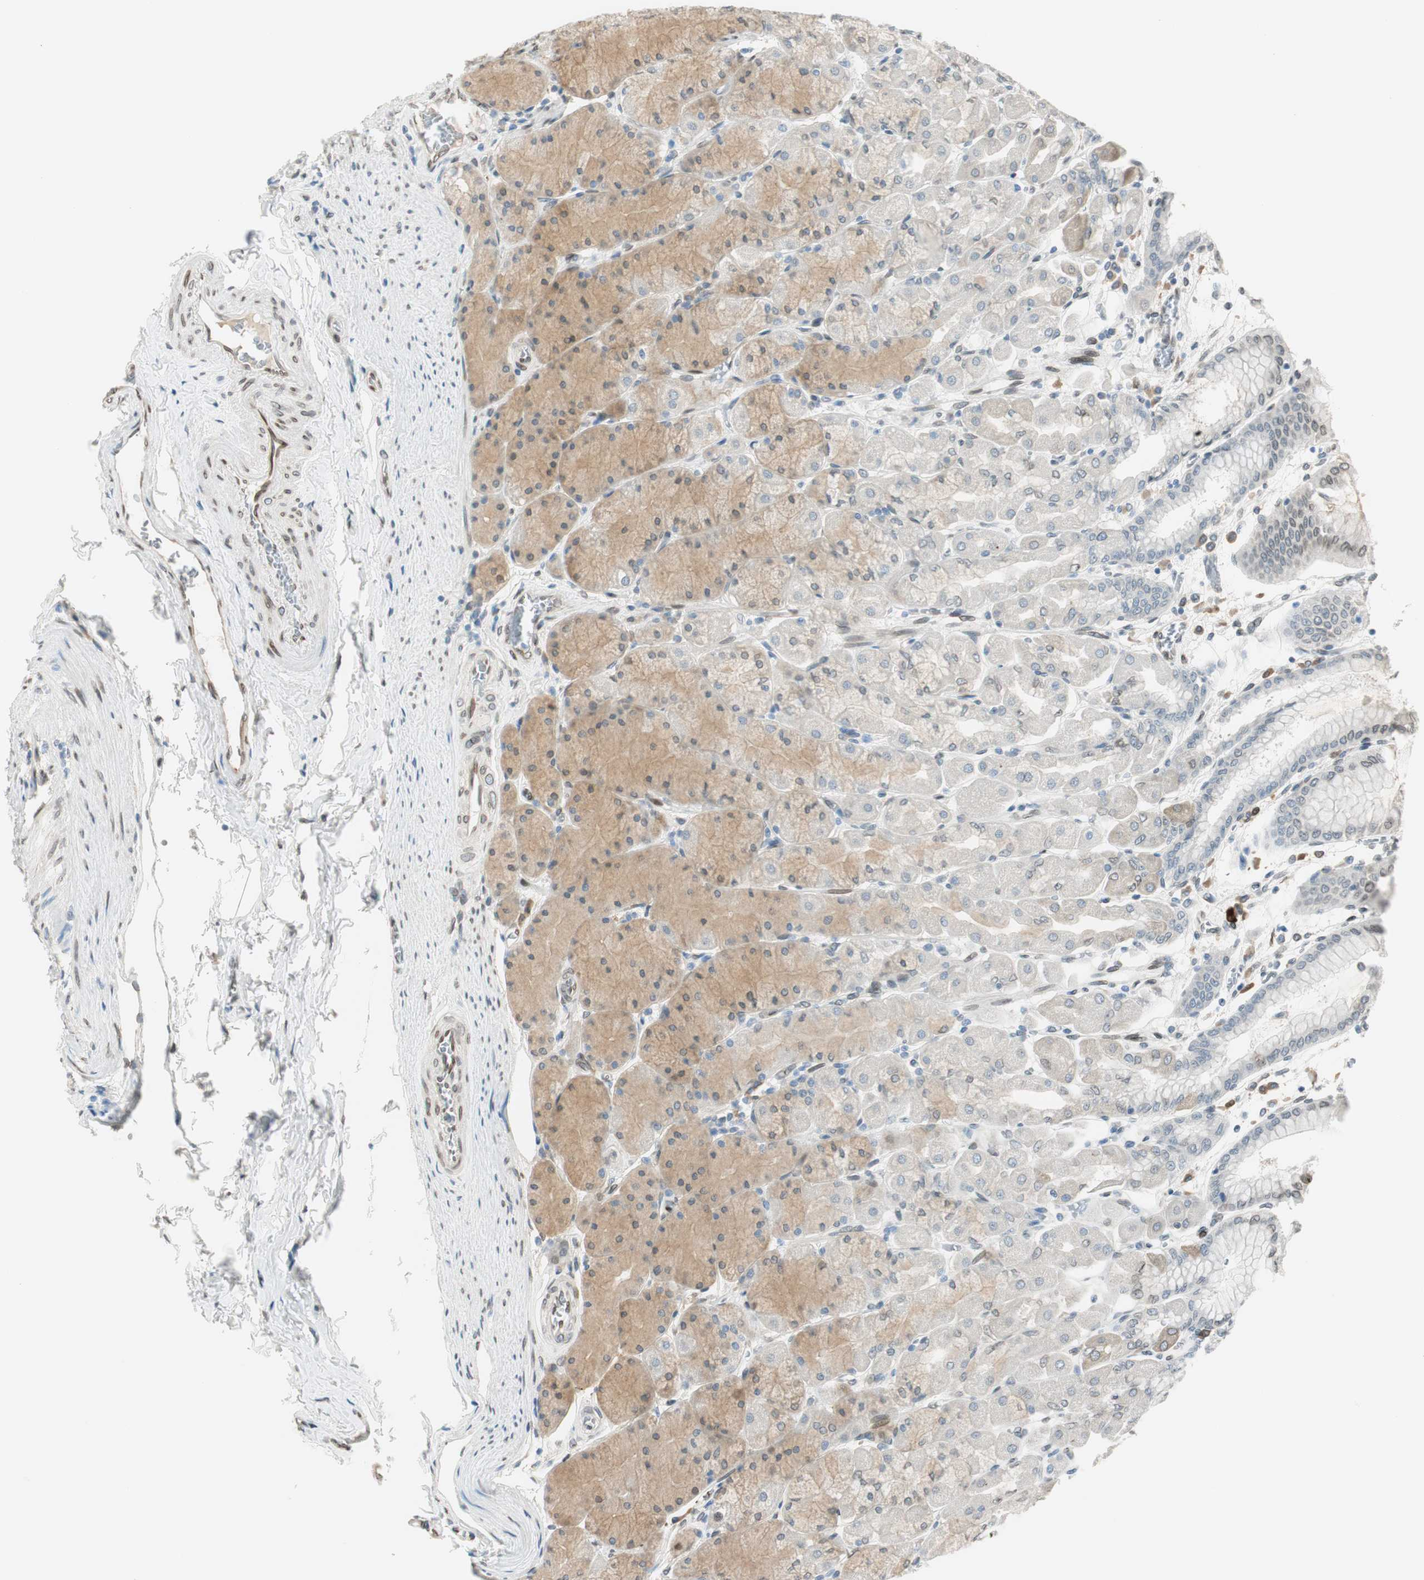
{"staining": {"intensity": "moderate", "quantity": "25%-75%", "location": "cytoplasmic/membranous,nuclear"}, "tissue": "stomach", "cell_type": "Glandular cells", "image_type": "normal", "snomed": [{"axis": "morphology", "description": "Normal tissue, NOS"}, {"axis": "topography", "description": "Stomach, upper"}], "caption": "This is a photomicrograph of immunohistochemistry (IHC) staining of benign stomach, which shows moderate positivity in the cytoplasmic/membranous,nuclear of glandular cells.", "gene": "TMEM260", "patient": {"sex": "female", "age": 56}}